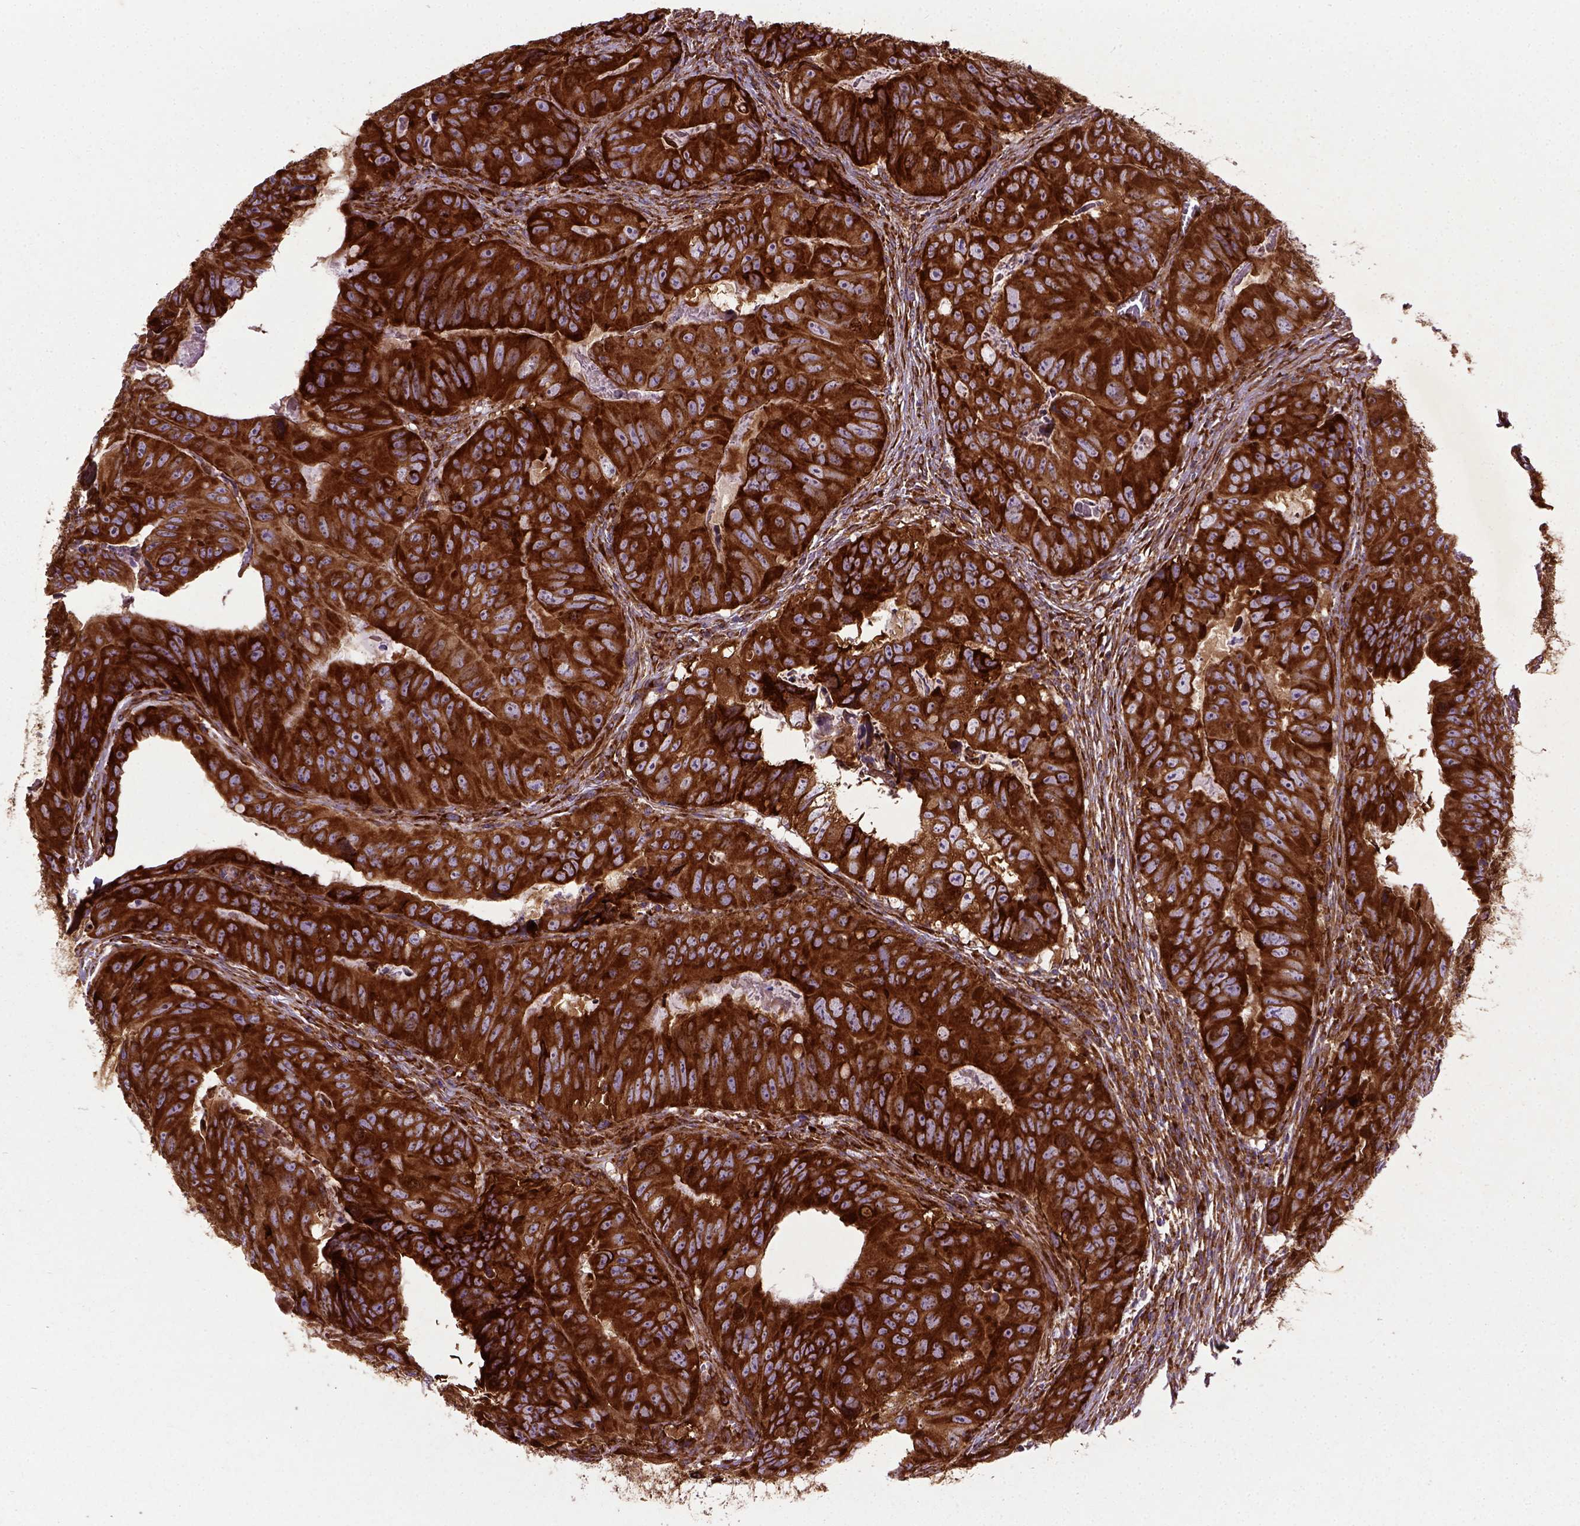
{"staining": {"intensity": "strong", "quantity": ">75%", "location": "cytoplasmic/membranous"}, "tissue": "colorectal cancer", "cell_type": "Tumor cells", "image_type": "cancer", "snomed": [{"axis": "morphology", "description": "Adenocarcinoma, NOS"}, {"axis": "topography", "description": "Colon"}], "caption": "Protein expression analysis of colorectal adenocarcinoma displays strong cytoplasmic/membranous staining in approximately >75% of tumor cells. (DAB (3,3'-diaminobenzidine) IHC, brown staining for protein, blue staining for nuclei).", "gene": "CAPRIN1", "patient": {"sex": "male", "age": 79}}